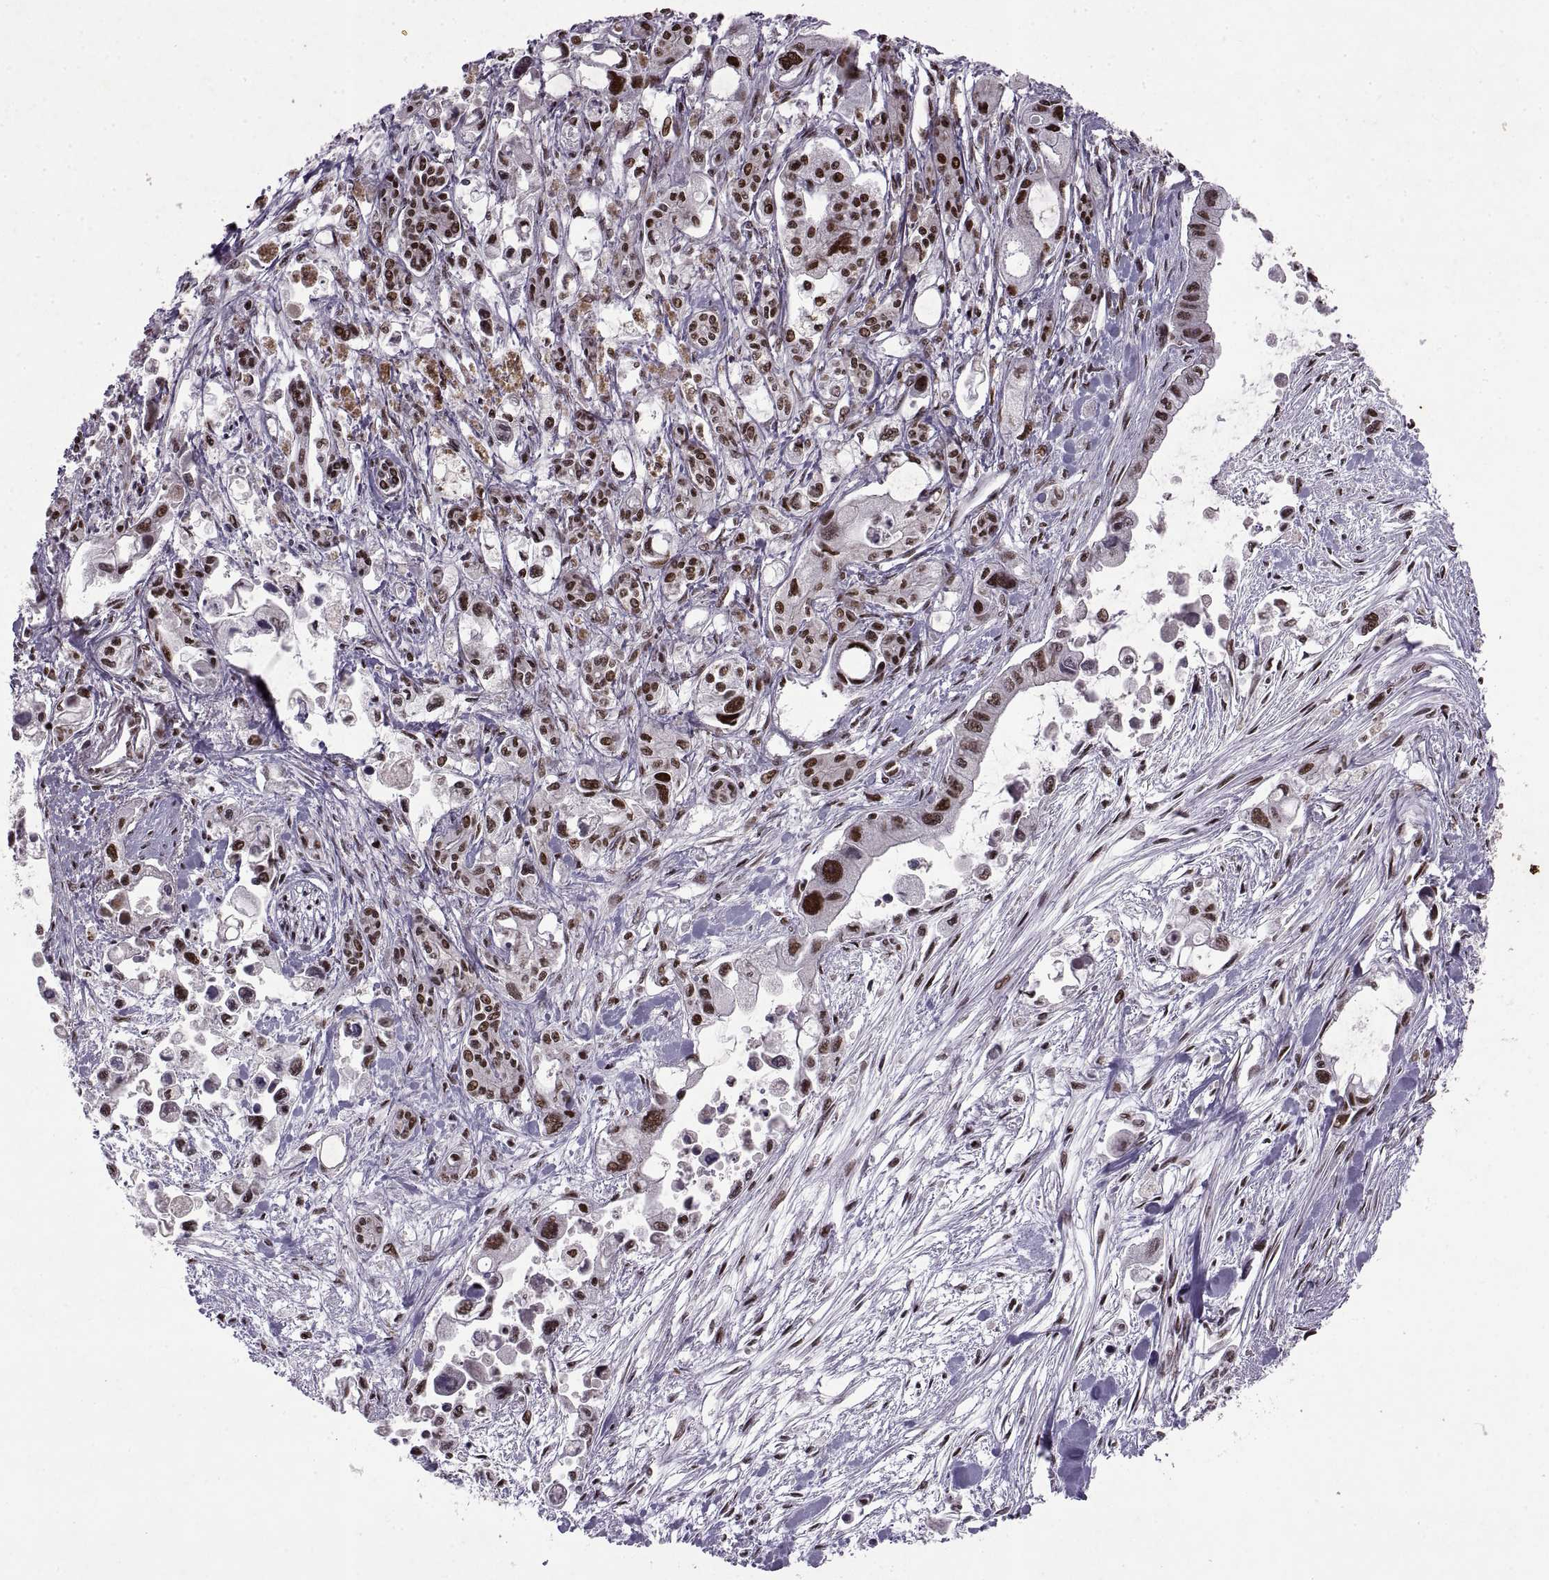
{"staining": {"intensity": "strong", "quantity": ">75%", "location": "nuclear"}, "tissue": "pancreatic cancer", "cell_type": "Tumor cells", "image_type": "cancer", "snomed": [{"axis": "morphology", "description": "Adenocarcinoma, NOS"}, {"axis": "topography", "description": "Pancreas"}], "caption": "DAB immunohistochemical staining of human adenocarcinoma (pancreatic) exhibits strong nuclear protein positivity in approximately >75% of tumor cells.", "gene": "MT1E", "patient": {"sex": "female", "age": 61}}